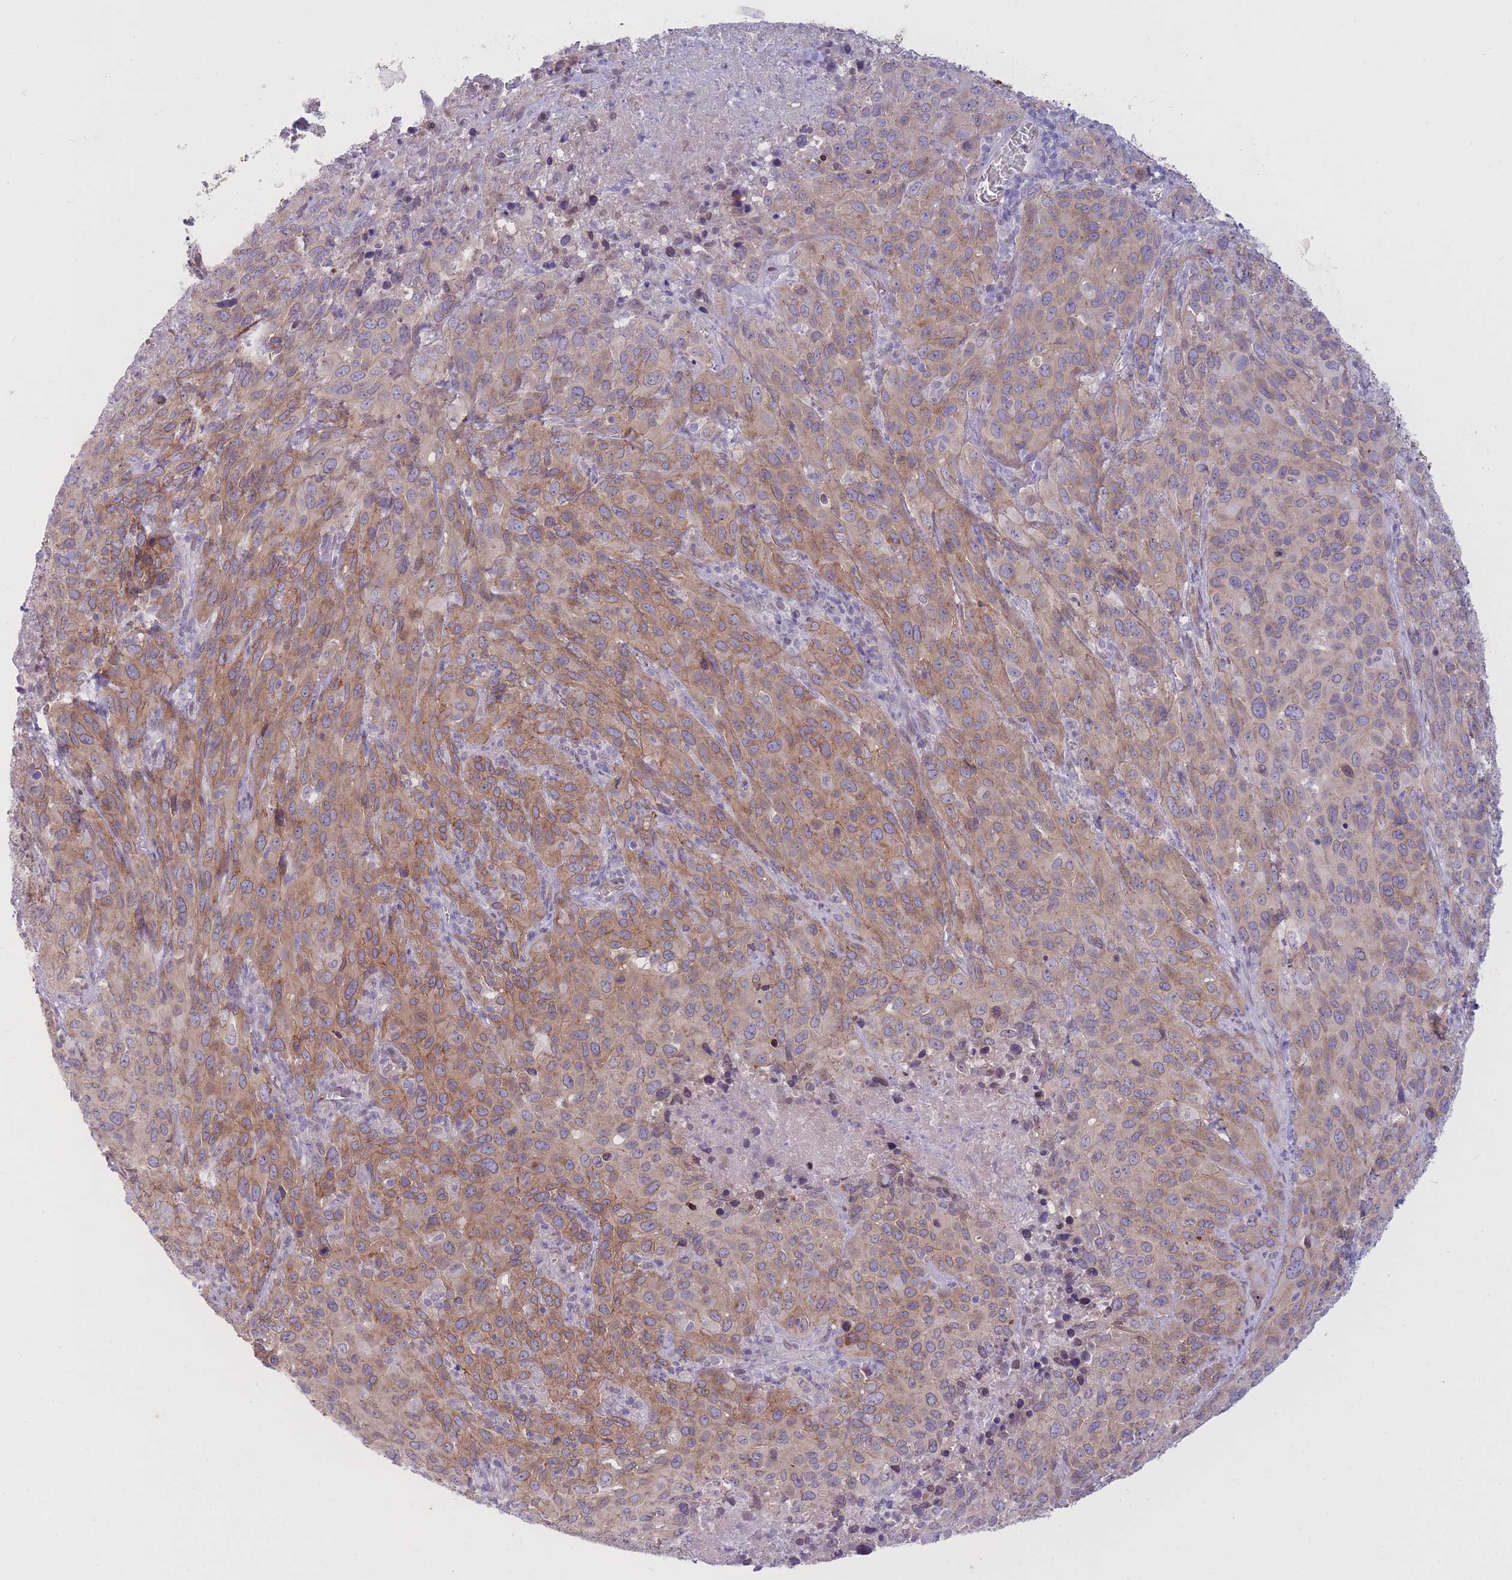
{"staining": {"intensity": "moderate", "quantity": "25%-75%", "location": "cytoplasmic/membranous"}, "tissue": "cervical cancer", "cell_type": "Tumor cells", "image_type": "cancer", "snomed": [{"axis": "morphology", "description": "Squamous cell carcinoma, NOS"}, {"axis": "topography", "description": "Cervix"}], "caption": "Immunohistochemical staining of cervical cancer (squamous cell carcinoma) exhibits medium levels of moderate cytoplasmic/membranous protein staining in approximately 25%-75% of tumor cells.", "gene": "HOOK2", "patient": {"sex": "female", "age": 51}}